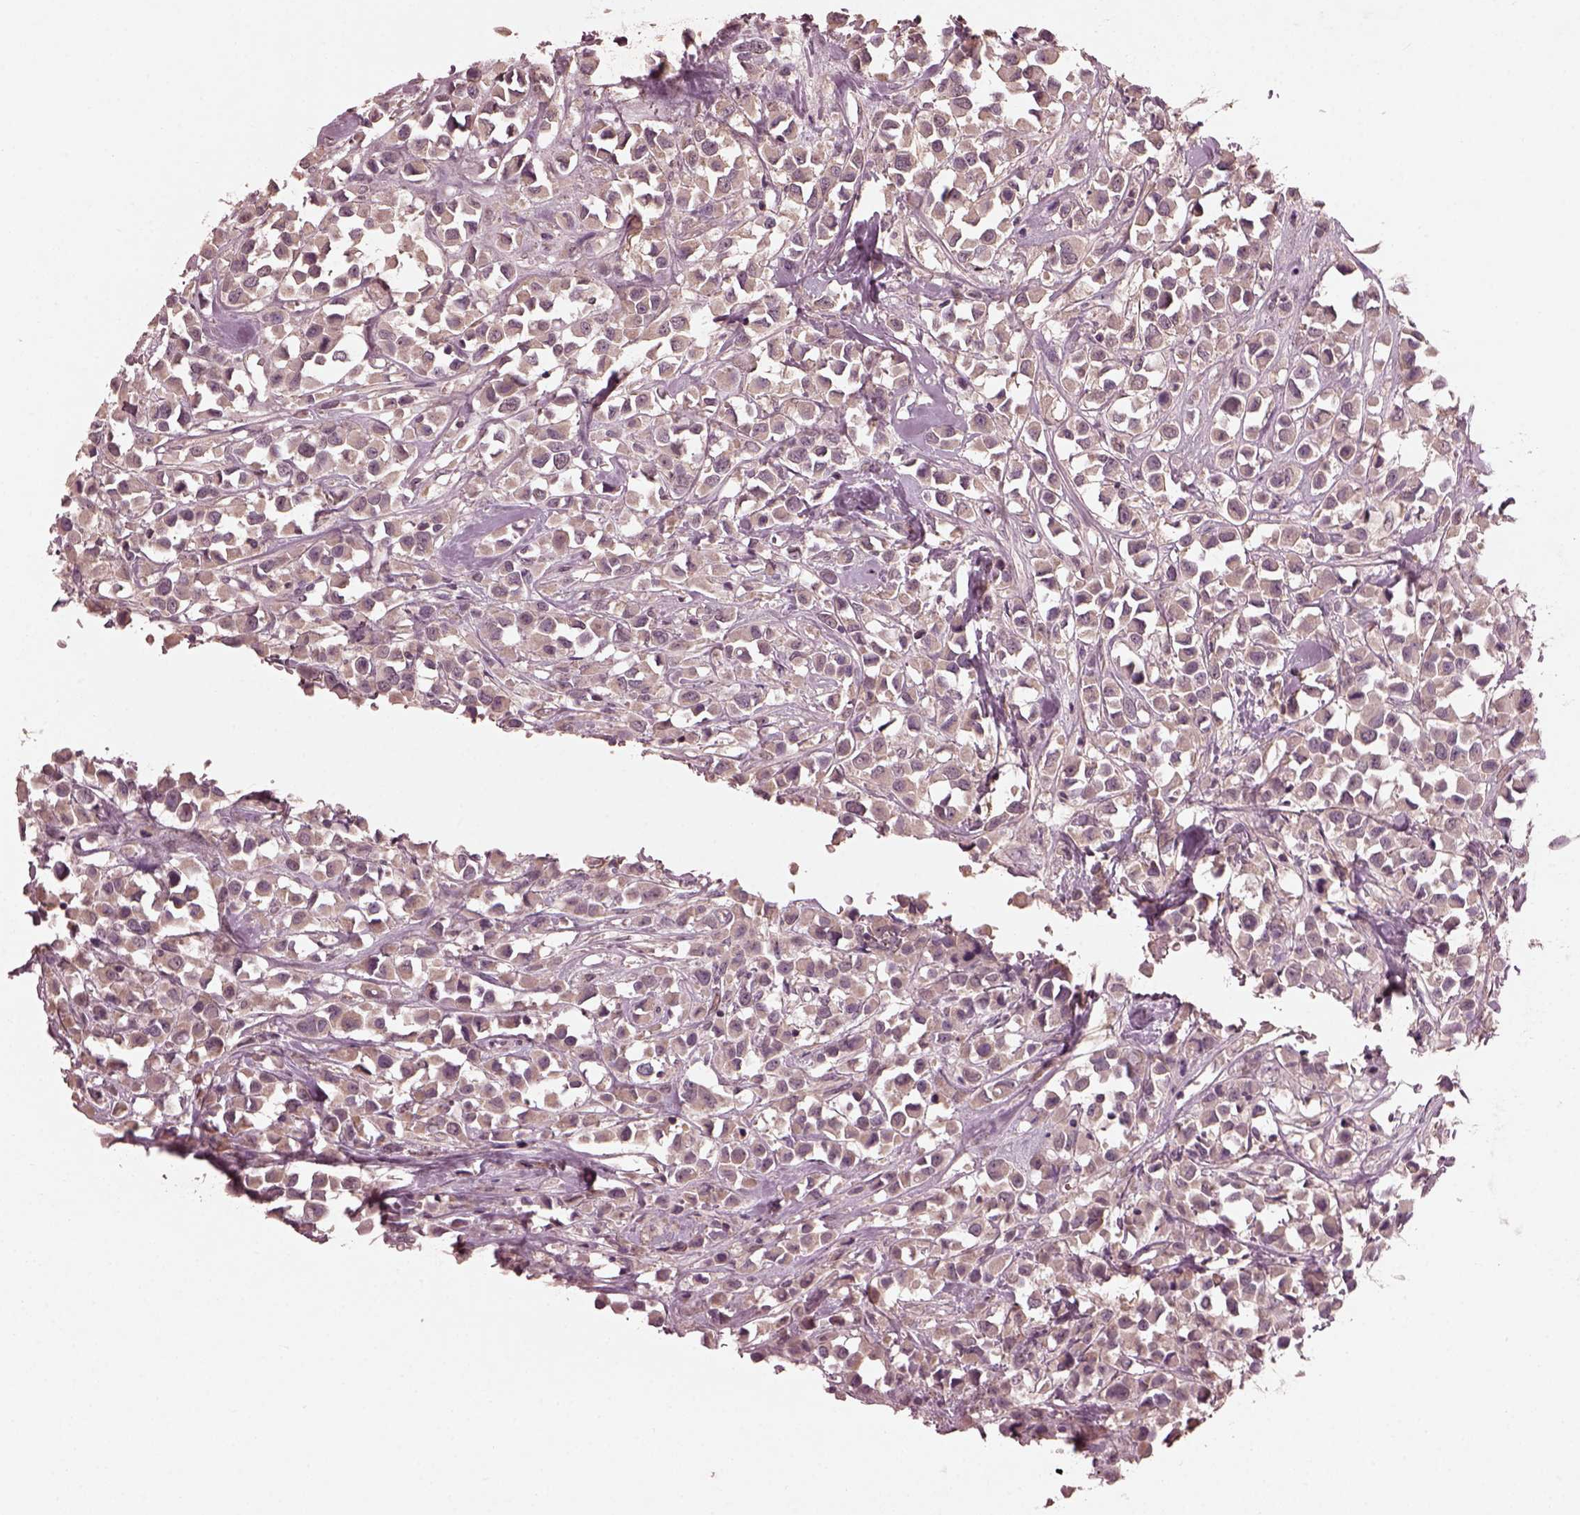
{"staining": {"intensity": "weak", "quantity": ">75%", "location": "cytoplasmic/membranous"}, "tissue": "breast cancer", "cell_type": "Tumor cells", "image_type": "cancer", "snomed": [{"axis": "morphology", "description": "Duct carcinoma"}, {"axis": "topography", "description": "Breast"}], "caption": "IHC micrograph of breast cancer stained for a protein (brown), which reveals low levels of weak cytoplasmic/membranous expression in approximately >75% of tumor cells.", "gene": "FRRS1L", "patient": {"sex": "female", "age": 61}}